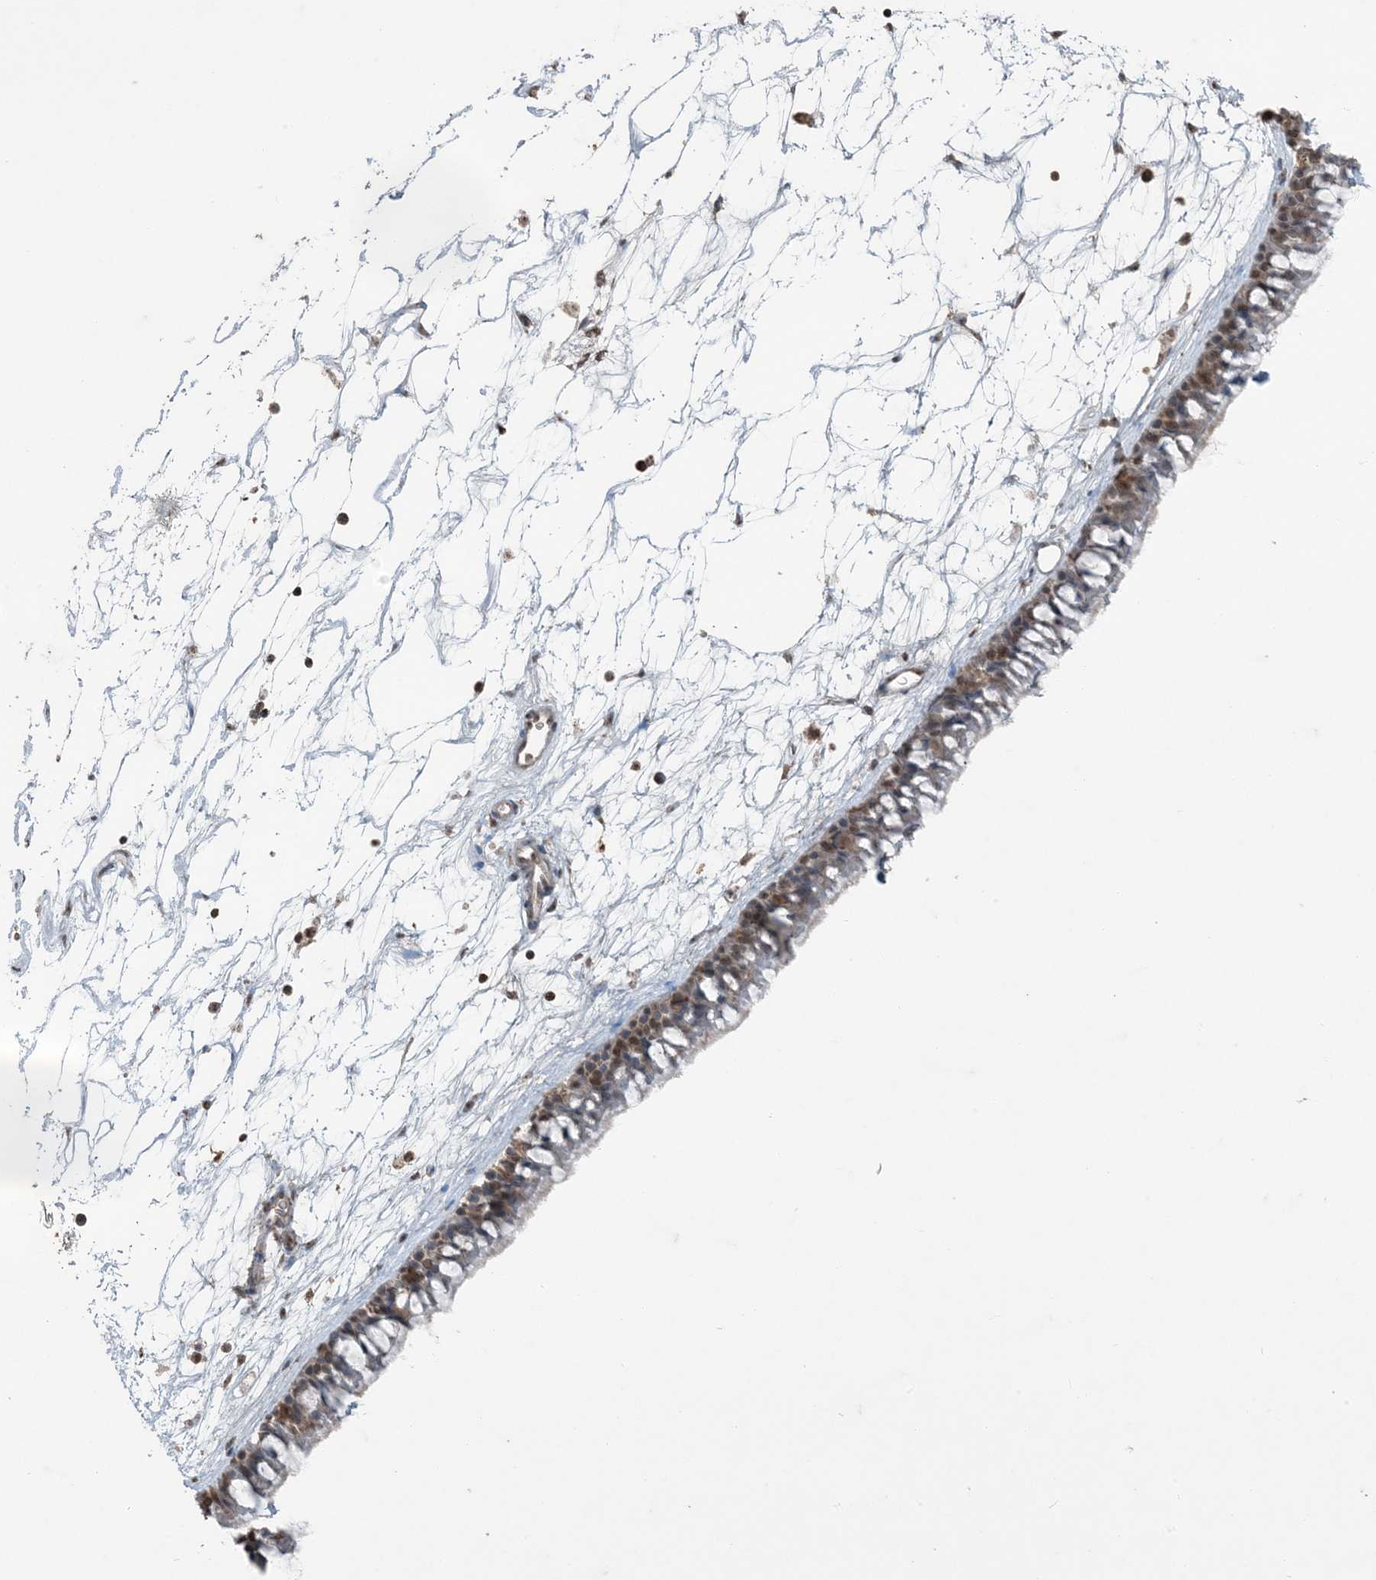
{"staining": {"intensity": "moderate", "quantity": ">75%", "location": "nuclear"}, "tissue": "nasopharynx", "cell_type": "Respiratory epithelial cells", "image_type": "normal", "snomed": [{"axis": "morphology", "description": "Normal tissue, NOS"}, {"axis": "topography", "description": "Nasopharynx"}], "caption": "High-magnification brightfield microscopy of benign nasopharynx stained with DAB (brown) and counterstained with hematoxylin (blue). respiratory epithelial cells exhibit moderate nuclear positivity is seen in approximately>75% of cells.", "gene": "GNL1", "patient": {"sex": "male", "age": 64}}